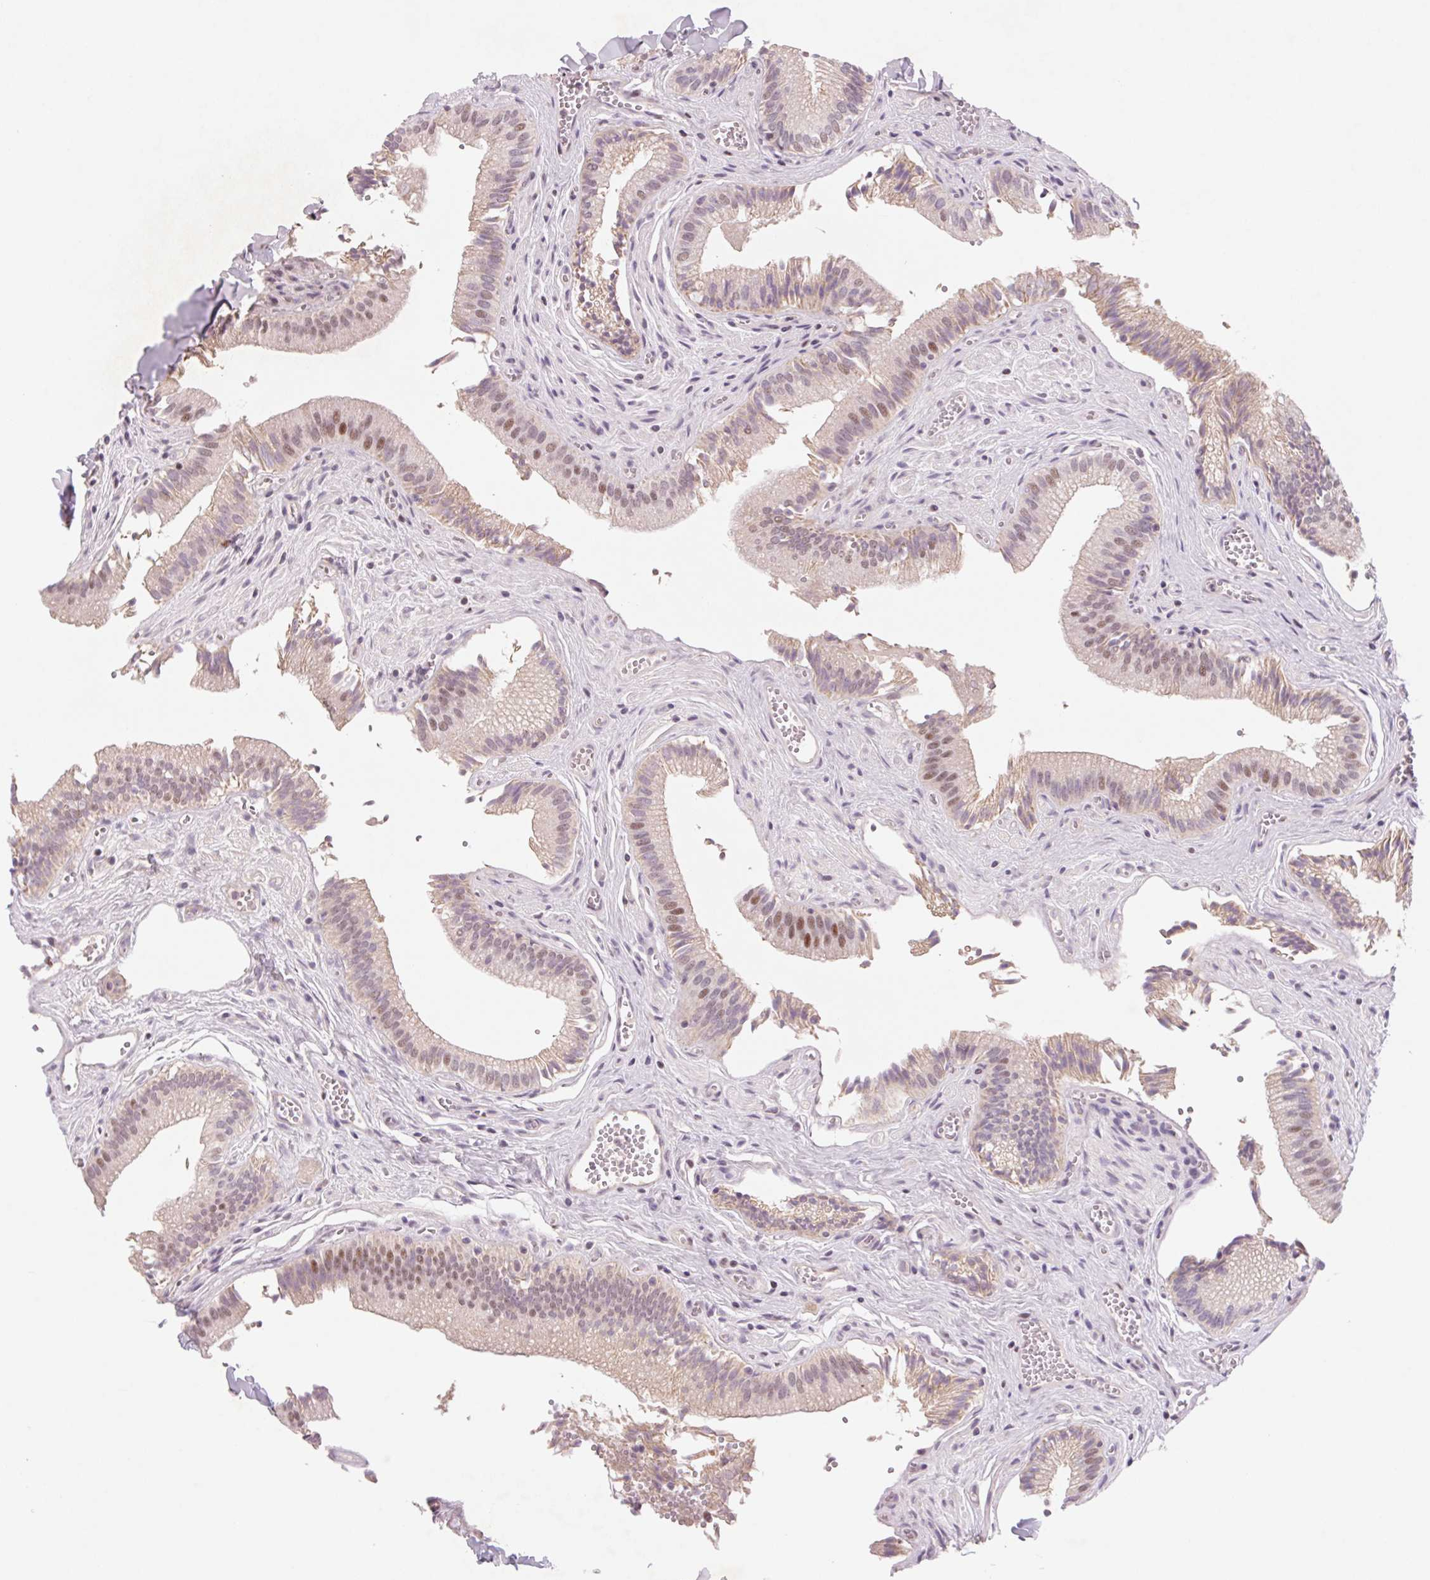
{"staining": {"intensity": "moderate", "quantity": "25%-75%", "location": "nuclear"}, "tissue": "gallbladder", "cell_type": "Glandular cells", "image_type": "normal", "snomed": [{"axis": "morphology", "description": "Normal tissue, NOS"}, {"axis": "topography", "description": "Gallbladder"}, {"axis": "topography", "description": "Peripheral nerve tissue"}], "caption": "Immunohistochemistry (IHC) of benign gallbladder exhibits medium levels of moderate nuclear staining in about 25%-75% of glandular cells.", "gene": "DPPA5", "patient": {"sex": "male", "age": 17}}